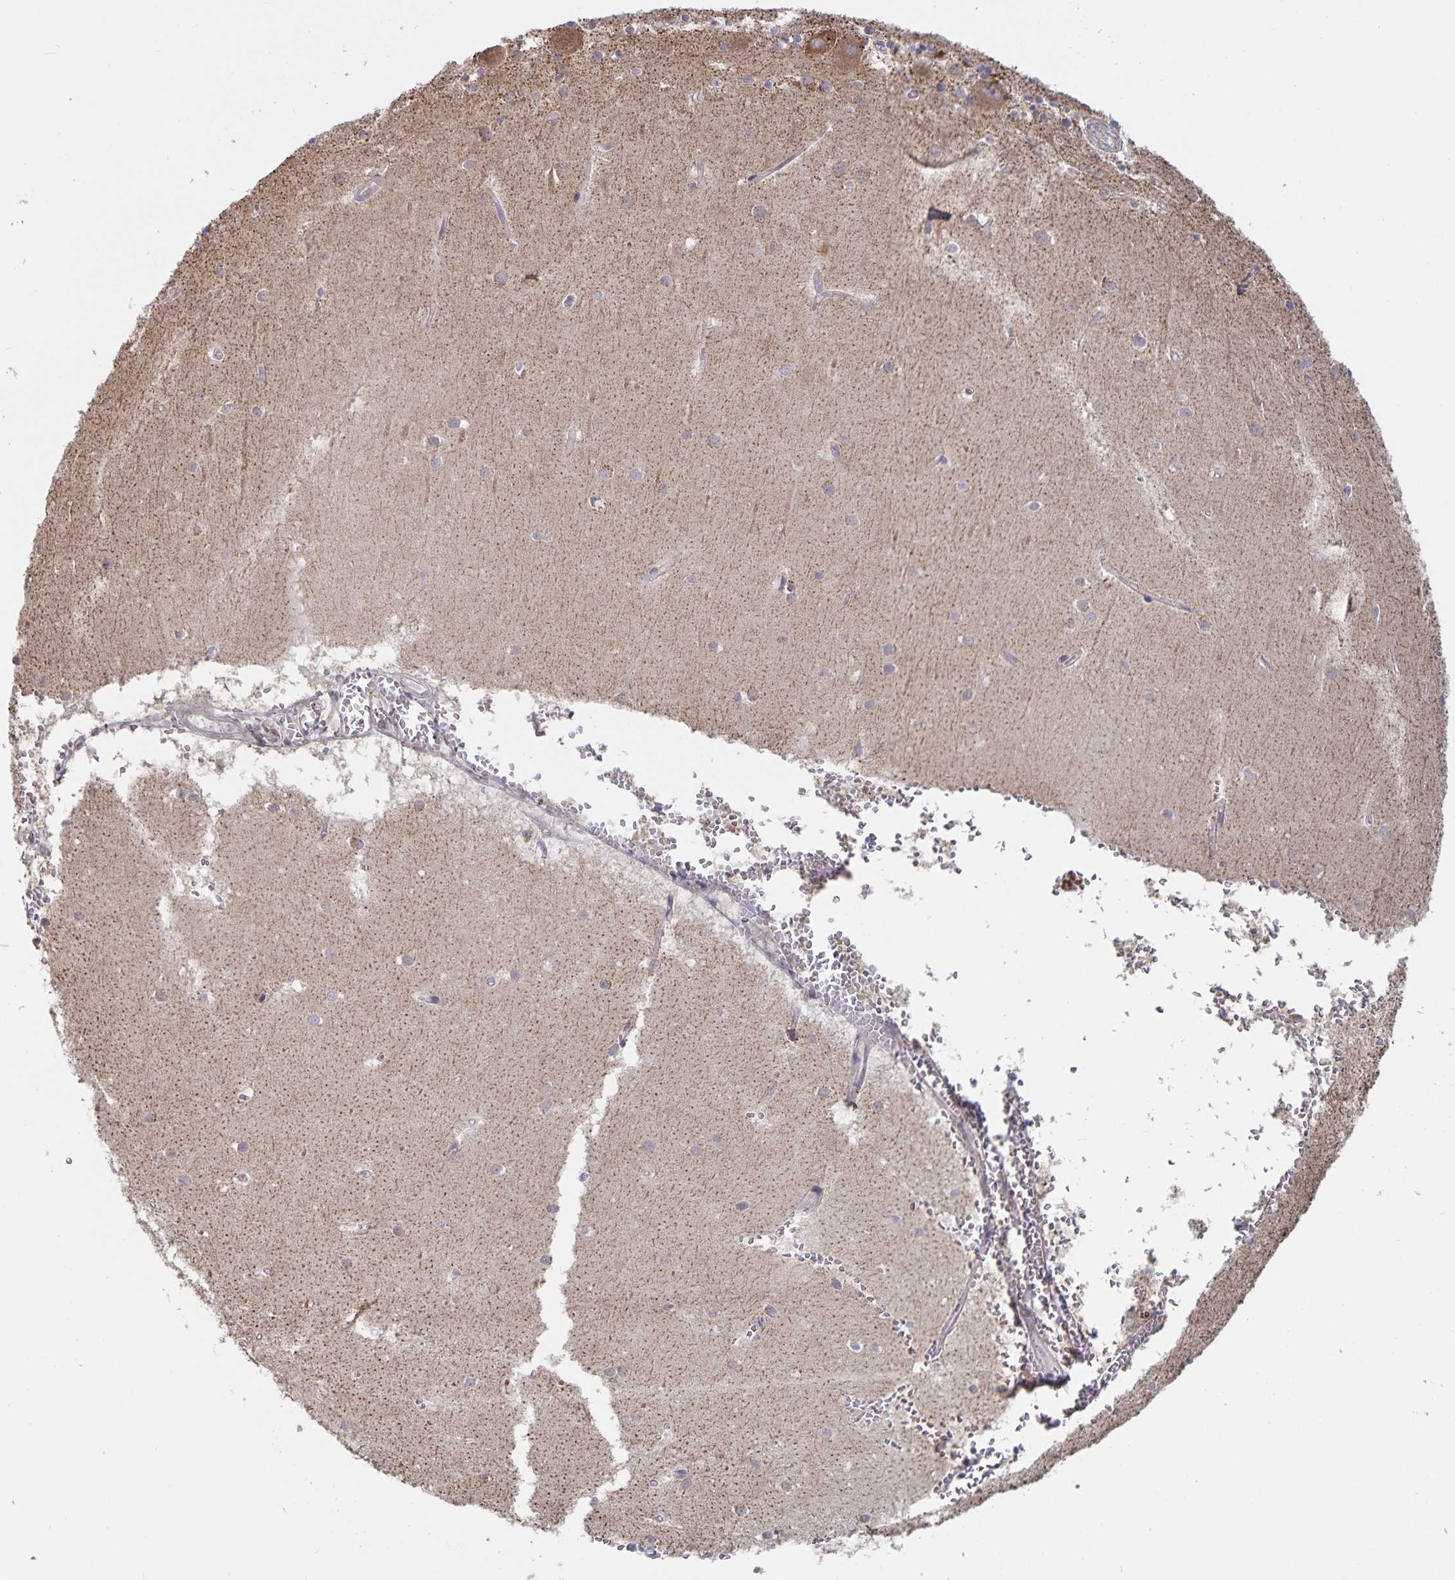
{"staining": {"intensity": "moderate", "quantity": "25%-75%", "location": "cytoplasmic/membranous"}, "tissue": "cerebellum", "cell_type": "Cells in granular layer", "image_type": "normal", "snomed": [{"axis": "morphology", "description": "Normal tissue, NOS"}, {"axis": "topography", "description": "Cerebellum"}], "caption": "Moderate cytoplasmic/membranous staining for a protein is appreciated in approximately 25%-75% of cells in granular layer of normal cerebellum using immunohistochemistry.", "gene": "ACACA", "patient": {"sex": "male", "age": 54}}